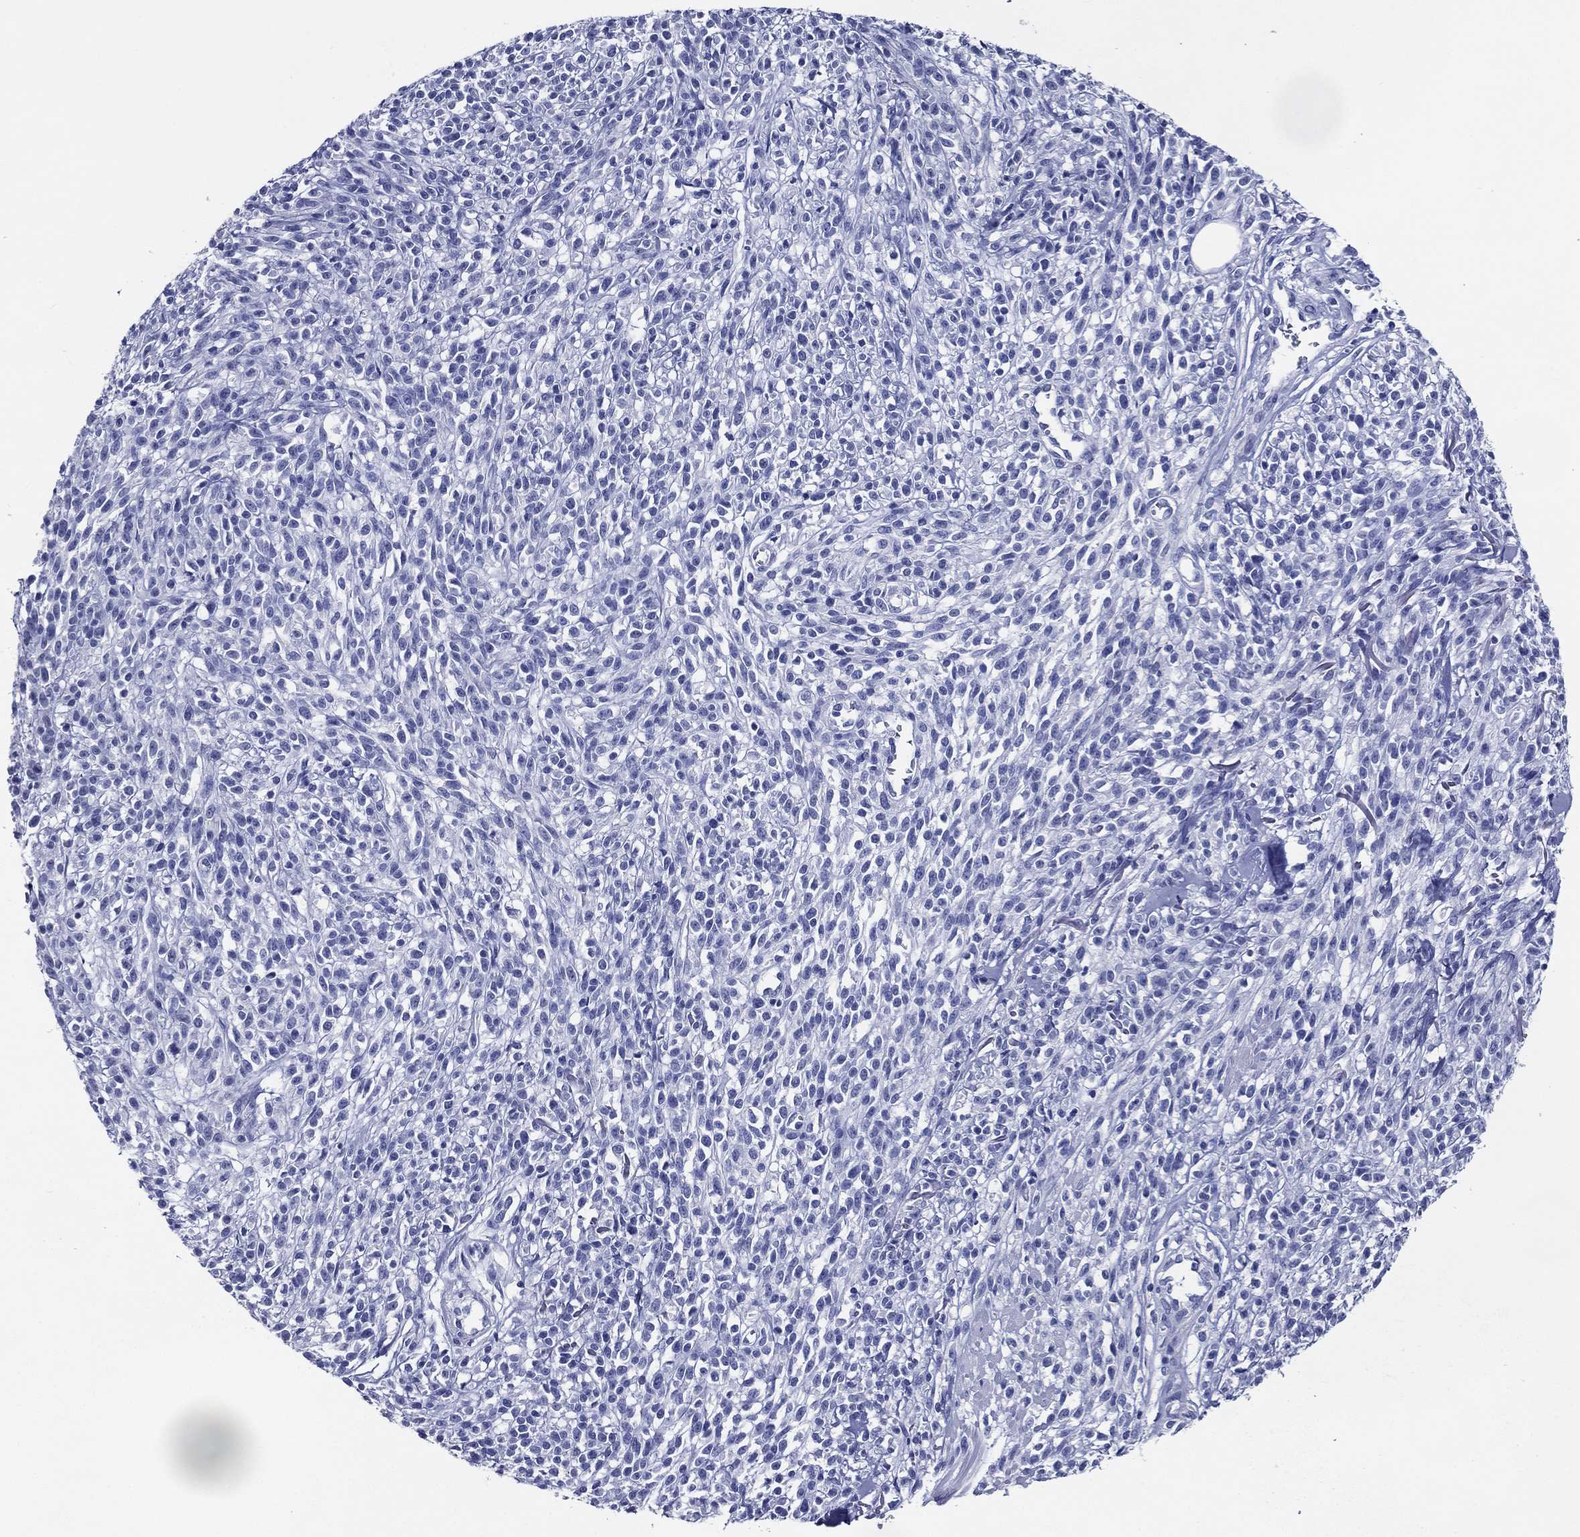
{"staining": {"intensity": "negative", "quantity": "none", "location": "none"}, "tissue": "melanoma", "cell_type": "Tumor cells", "image_type": "cancer", "snomed": [{"axis": "morphology", "description": "Malignant melanoma, NOS"}, {"axis": "topography", "description": "Skin"}, {"axis": "topography", "description": "Skin of trunk"}], "caption": "This photomicrograph is of malignant melanoma stained with immunohistochemistry (IHC) to label a protein in brown with the nuclei are counter-stained blue. There is no expression in tumor cells.", "gene": "ACE2", "patient": {"sex": "male", "age": 74}}